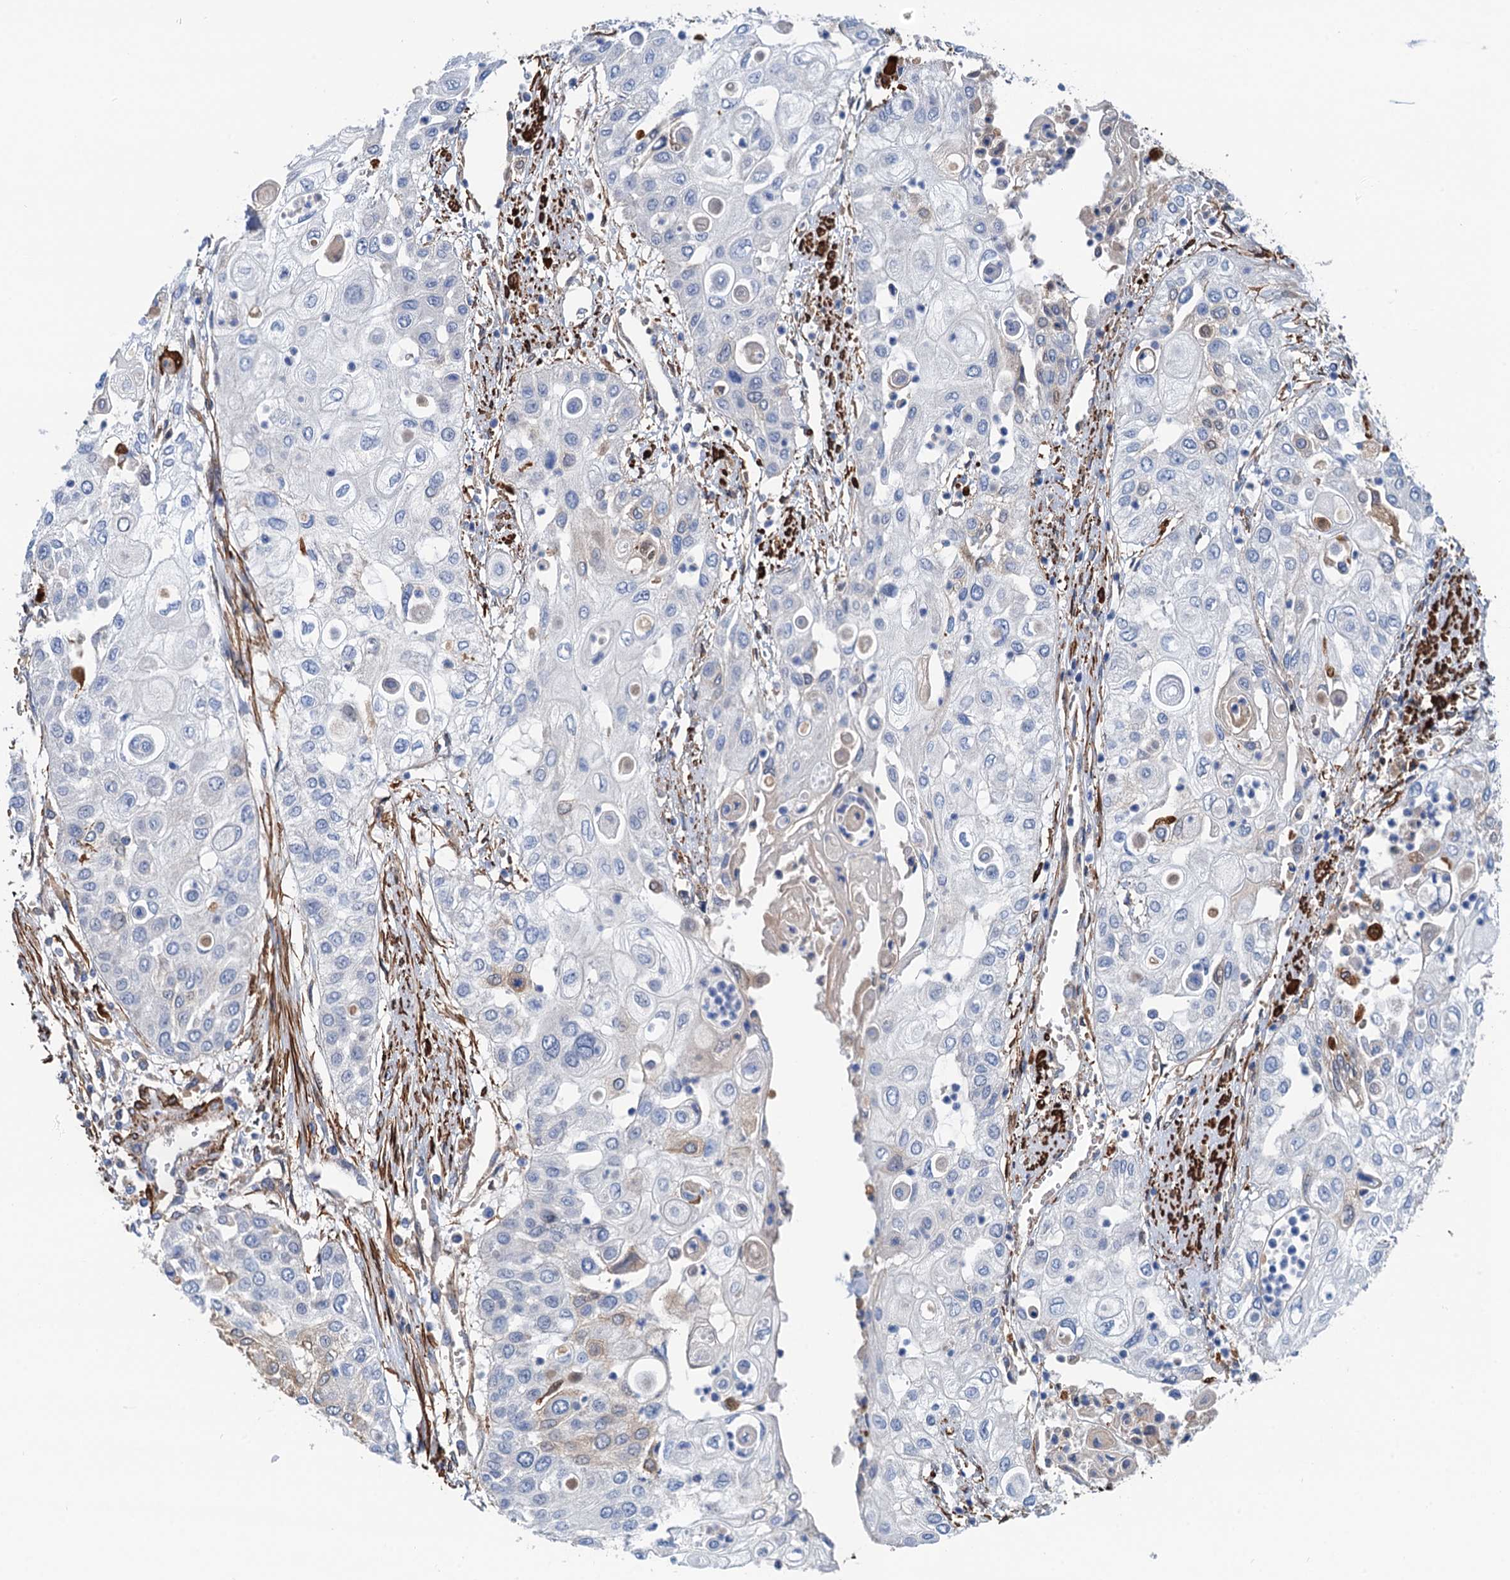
{"staining": {"intensity": "negative", "quantity": "none", "location": "none"}, "tissue": "urothelial cancer", "cell_type": "Tumor cells", "image_type": "cancer", "snomed": [{"axis": "morphology", "description": "Urothelial carcinoma, High grade"}, {"axis": "topography", "description": "Urinary bladder"}], "caption": "Human high-grade urothelial carcinoma stained for a protein using immunohistochemistry shows no staining in tumor cells.", "gene": "CSTPP1", "patient": {"sex": "female", "age": 79}}